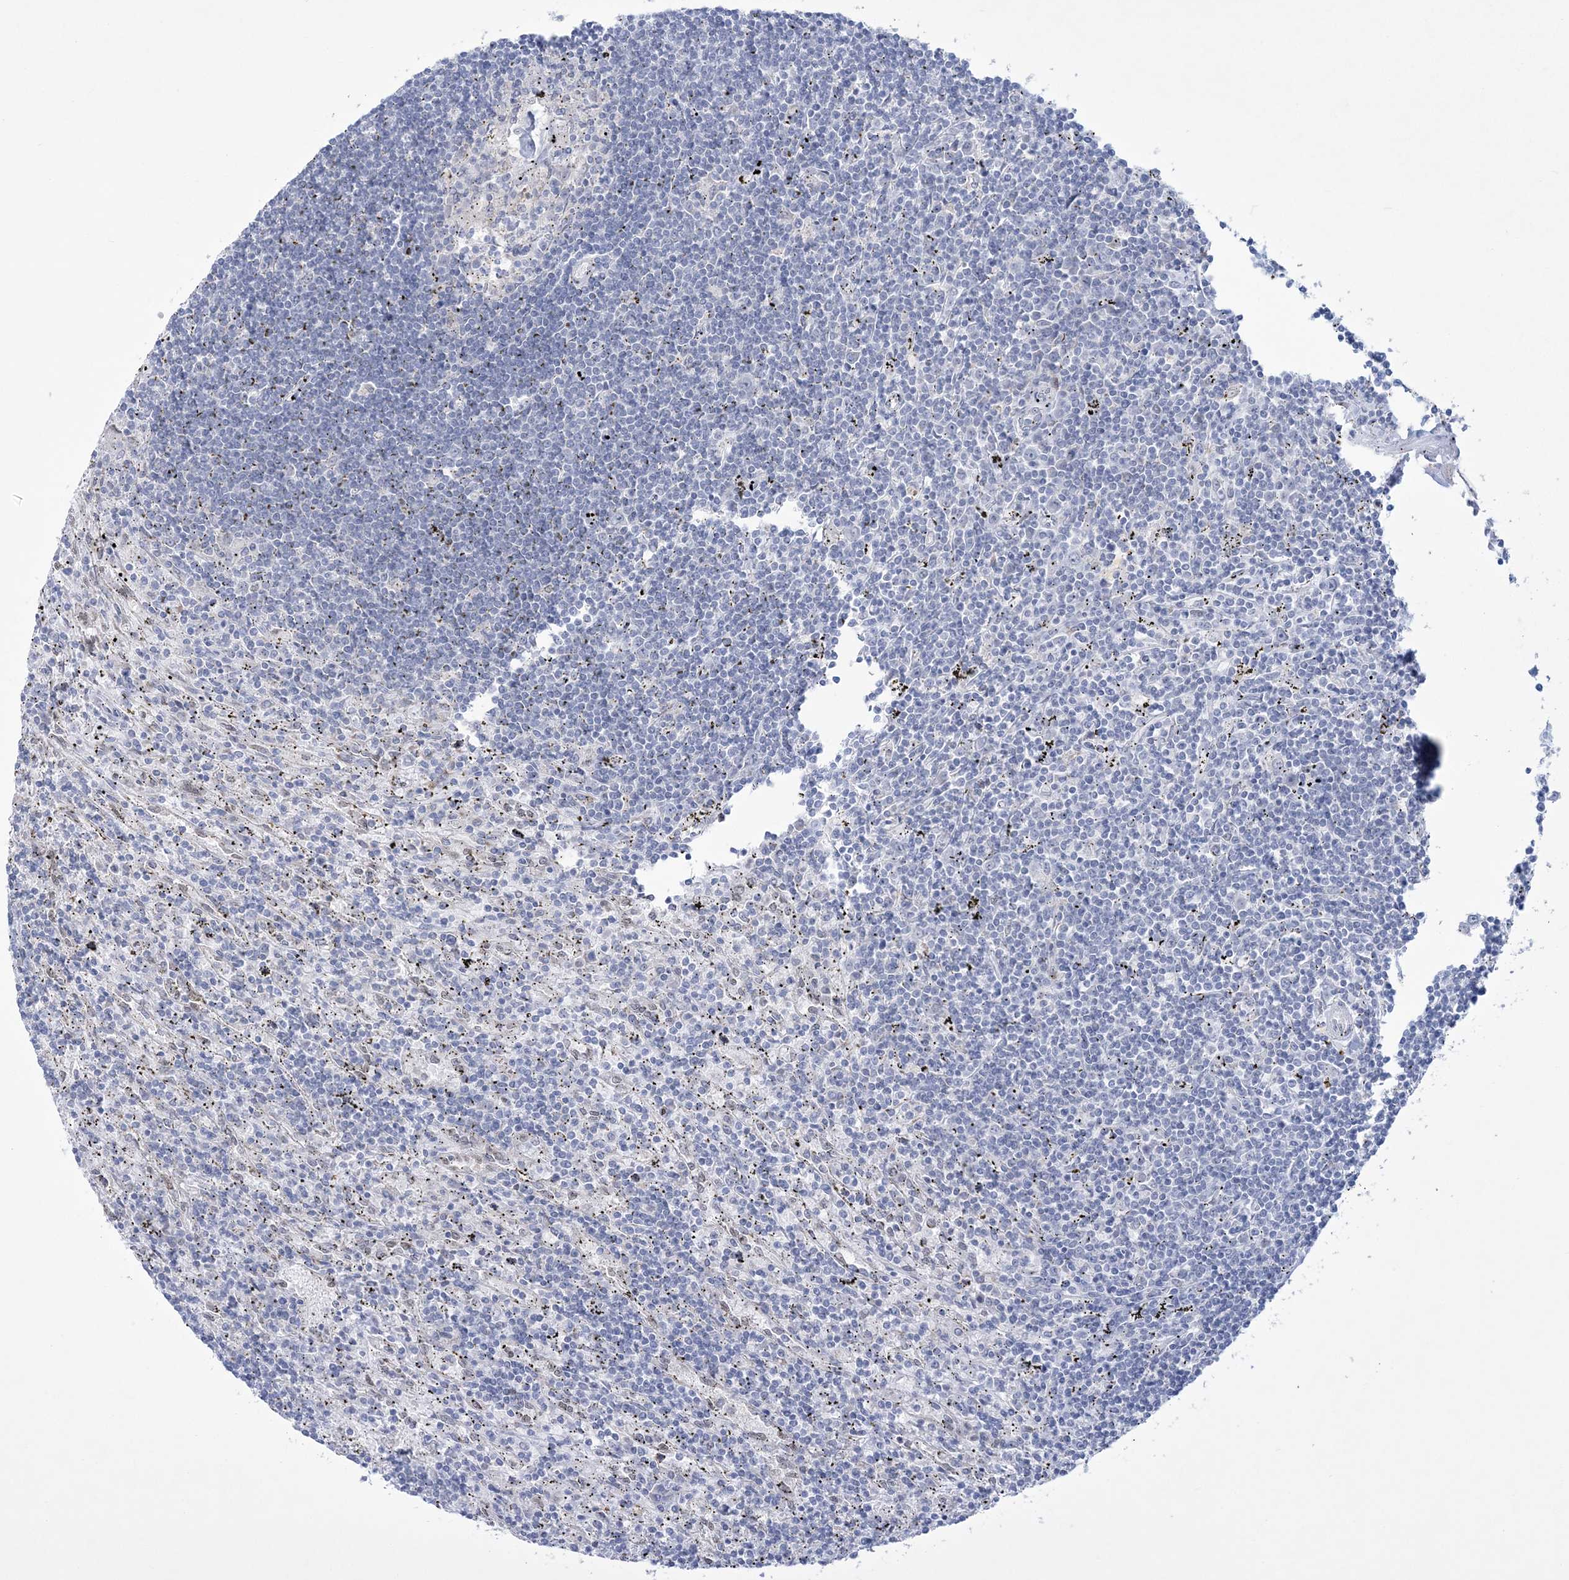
{"staining": {"intensity": "negative", "quantity": "none", "location": "none"}, "tissue": "lymphoma", "cell_type": "Tumor cells", "image_type": "cancer", "snomed": [{"axis": "morphology", "description": "Malignant lymphoma, non-Hodgkin's type, Low grade"}, {"axis": "topography", "description": "Spleen"}], "caption": "IHC image of human low-grade malignant lymphoma, non-Hodgkin's type stained for a protein (brown), which reveals no staining in tumor cells. (DAB (3,3'-diaminobenzidine) IHC, high magnification).", "gene": "WDR27", "patient": {"sex": "male", "age": 76}}